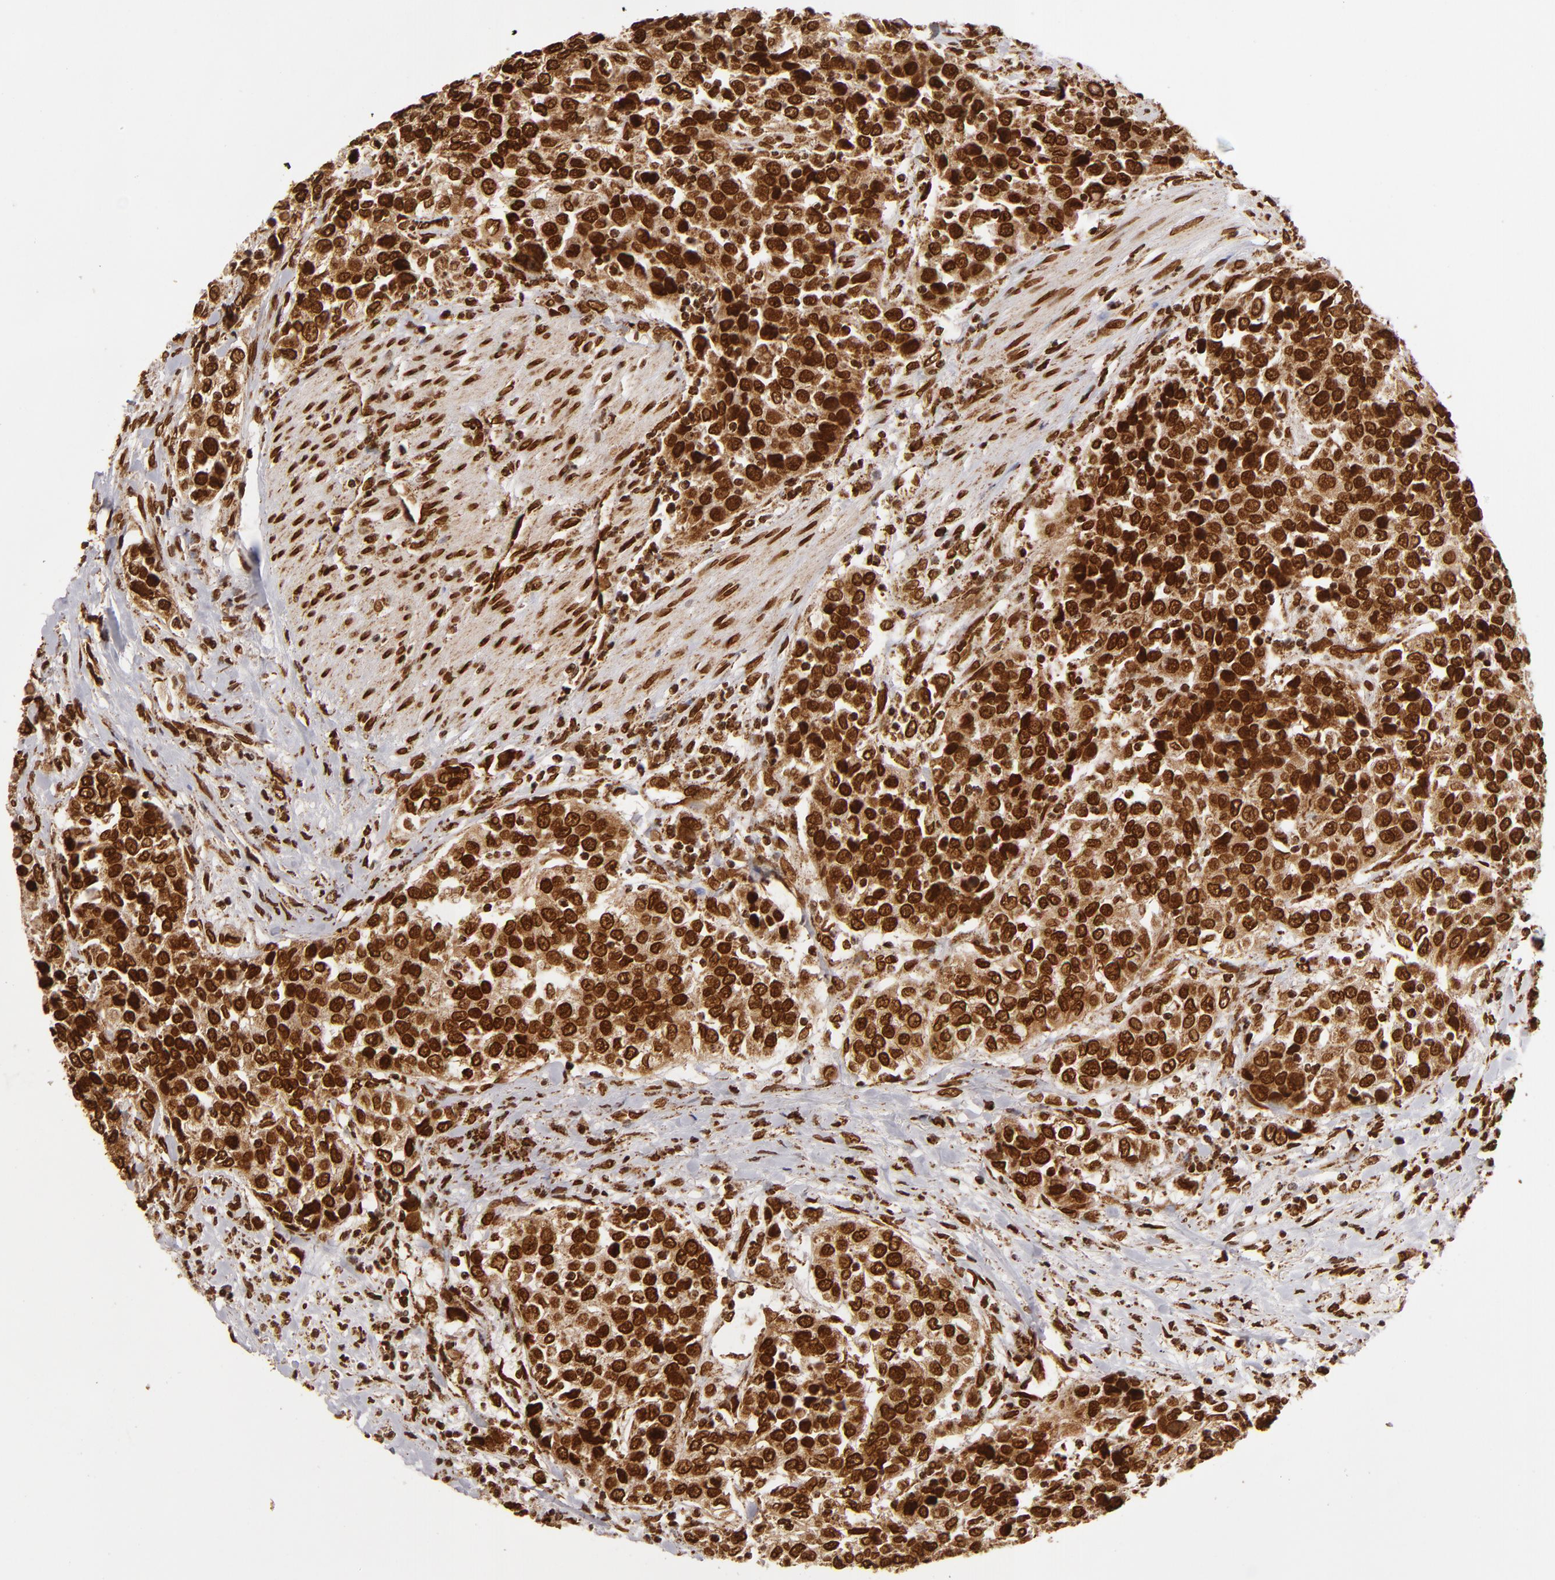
{"staining": {"intensity": "strong", "quantity": ">75%", "location": "cytoplasmic/membranous,nuclear"}, "tissue": "urothelial cancer", "cell_type": "Tumor cells", "image_type": "cancer", "snomed": [{"axis": "morphology", "description": "Urothelial carcinoma, High grade"}, {"axis": "topography", "description": "Urinary bladder"}], "caption": "Human urothelial cancer stained with a brown dye exhibits strong cytoplasmic/membranous and nuclear positive positivity in approximately >75% of tumor cells.", "gene": "CUL3", "patient": {"sex": "female", "age": 80}}